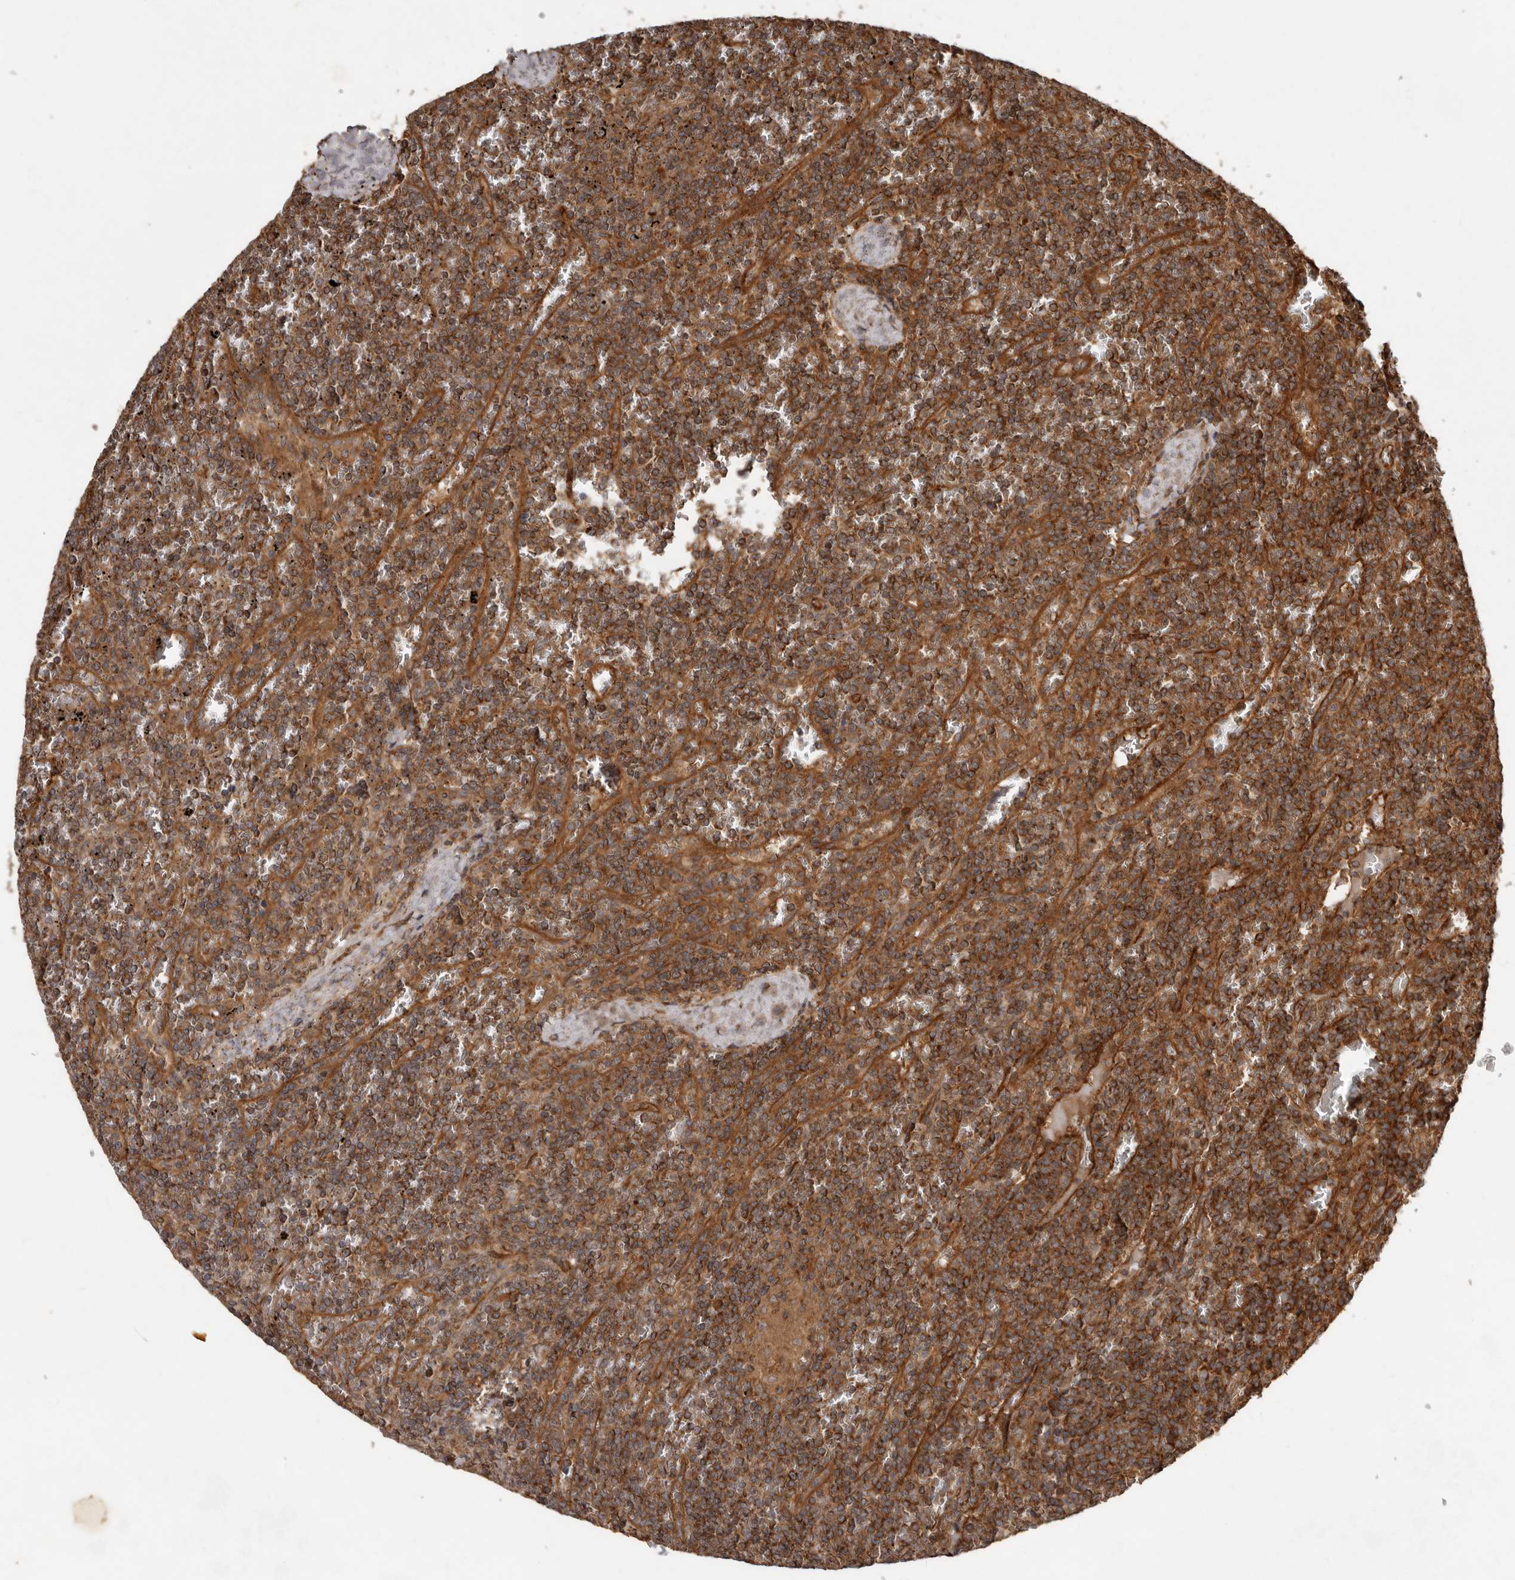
{"staining": {"intensity": "moderate", "quantity": ">75%", "location": "cytoplasmic/membranous"}, "tissue": "lymphoma", "cell_type": "Tumor cells", "image_type": "cancer", "snomed": [{"axis": "morphology", "description": "Malignant lymphoma, non-Hodgkin's type, Low grade"}, {"axis": "topography", "description": "Spleen"}], "caption": "There is medium levels of moderate cytoplasmic/membranous positivity in tumor cells of malignant lymphoma, non-Hodgkin's type (low-grade), as demonstrated by immunohistochemical staining (brown color).", "gene": "STK36", "patient": {"sex": "female", "age": 19}}